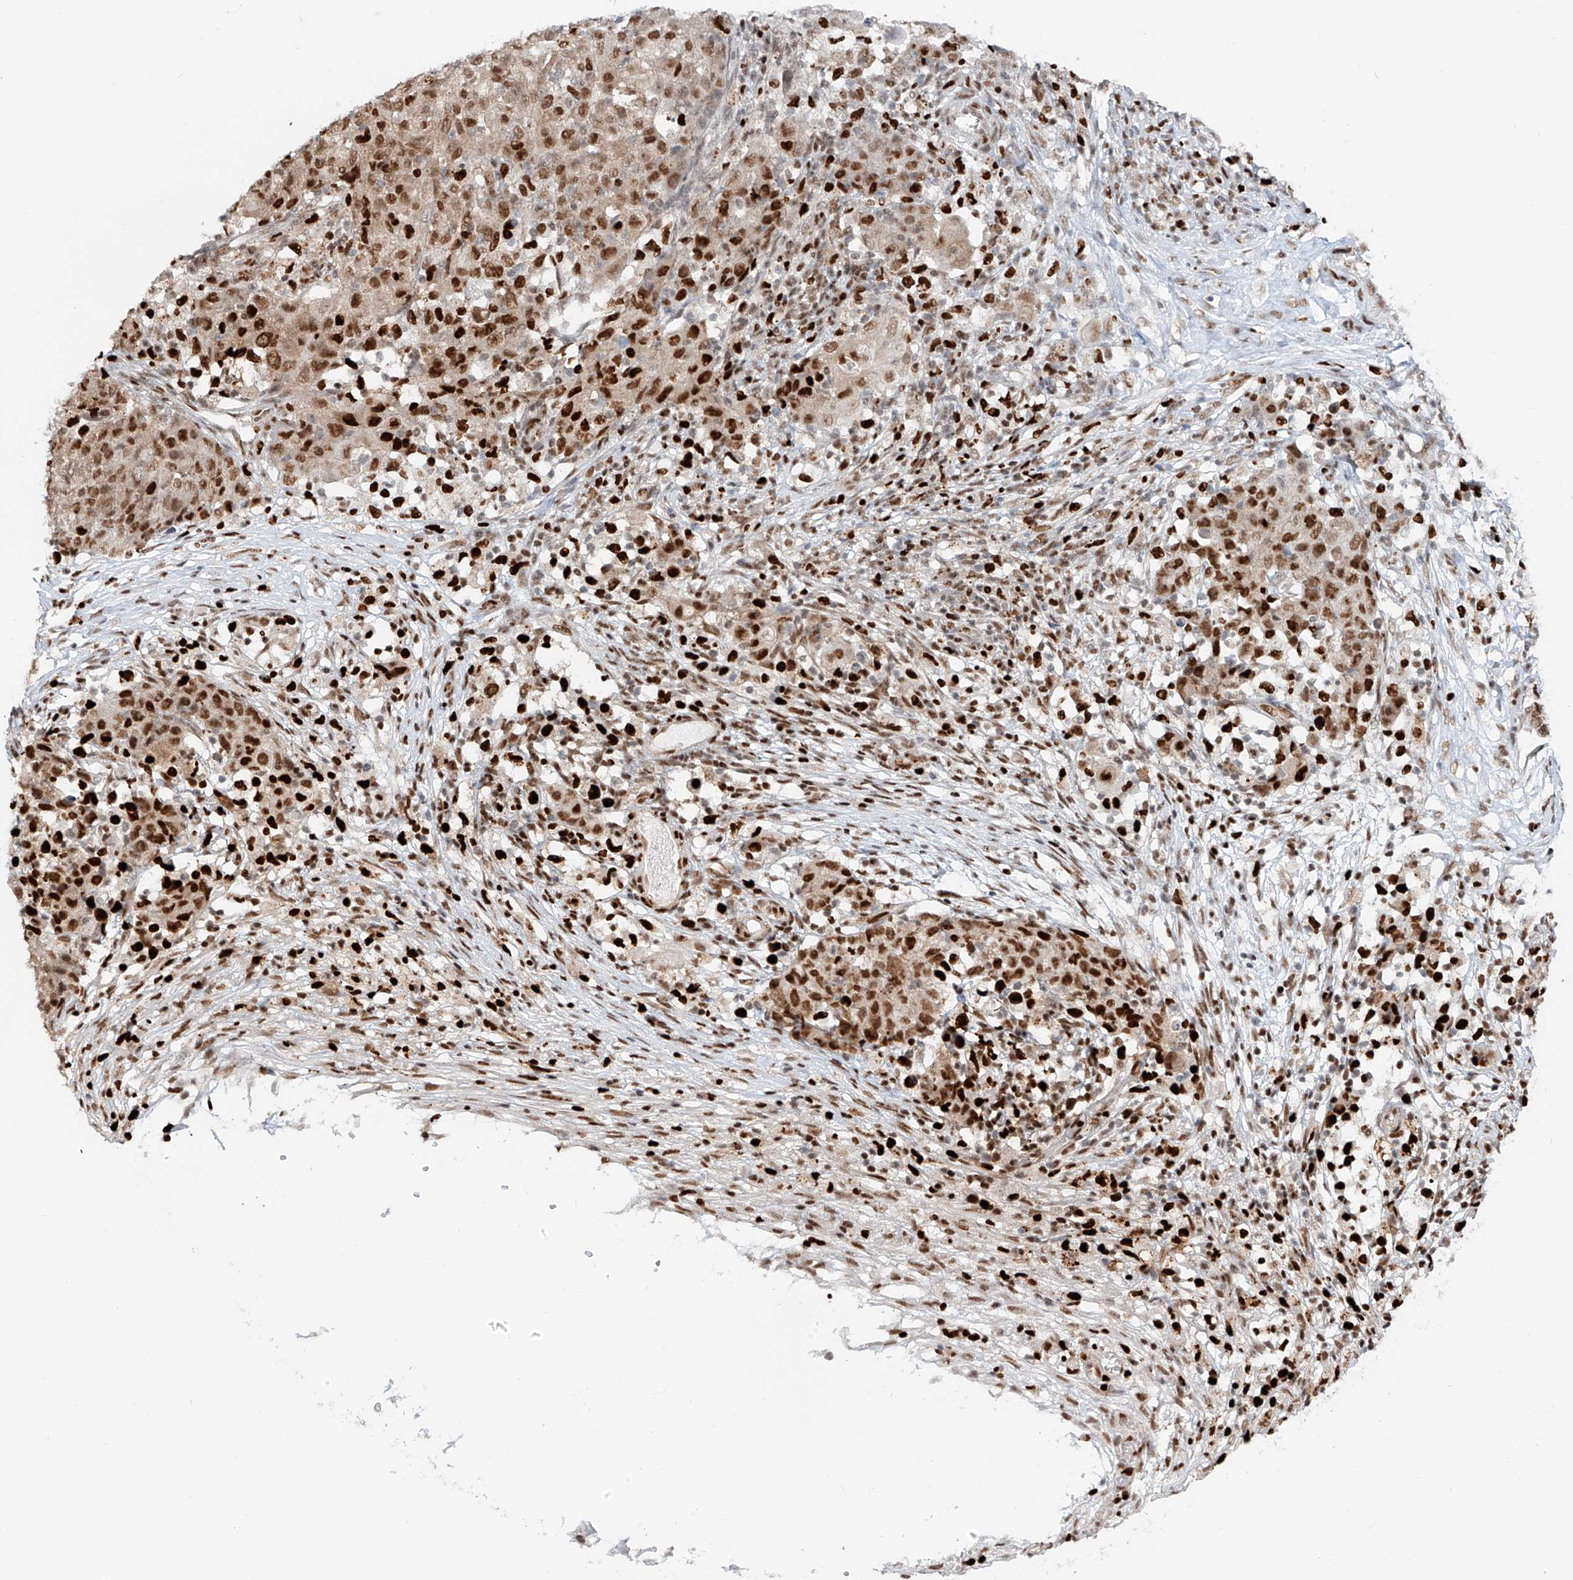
{"staining": {"intensity": "moderate", "quantity": "25%-75%", "location": "nuclear"}, "tissue": "ovarian cancer", "cell_type": "Tumor cells", "image_type": "cancer", "snomed": [{"axis": "morphology", "description": "Carcinoma, endometroid"}, {"axis": "topography", "description": "Ovary"}], "caption": "Human ovarian endometroid carcinoma stained with a brown dye shows moderate nuclear positive staining in approximately 25%-75% of tumor cells.", "gene": "DZIP1L", "patient": {"sex": "female", "age": 42}}